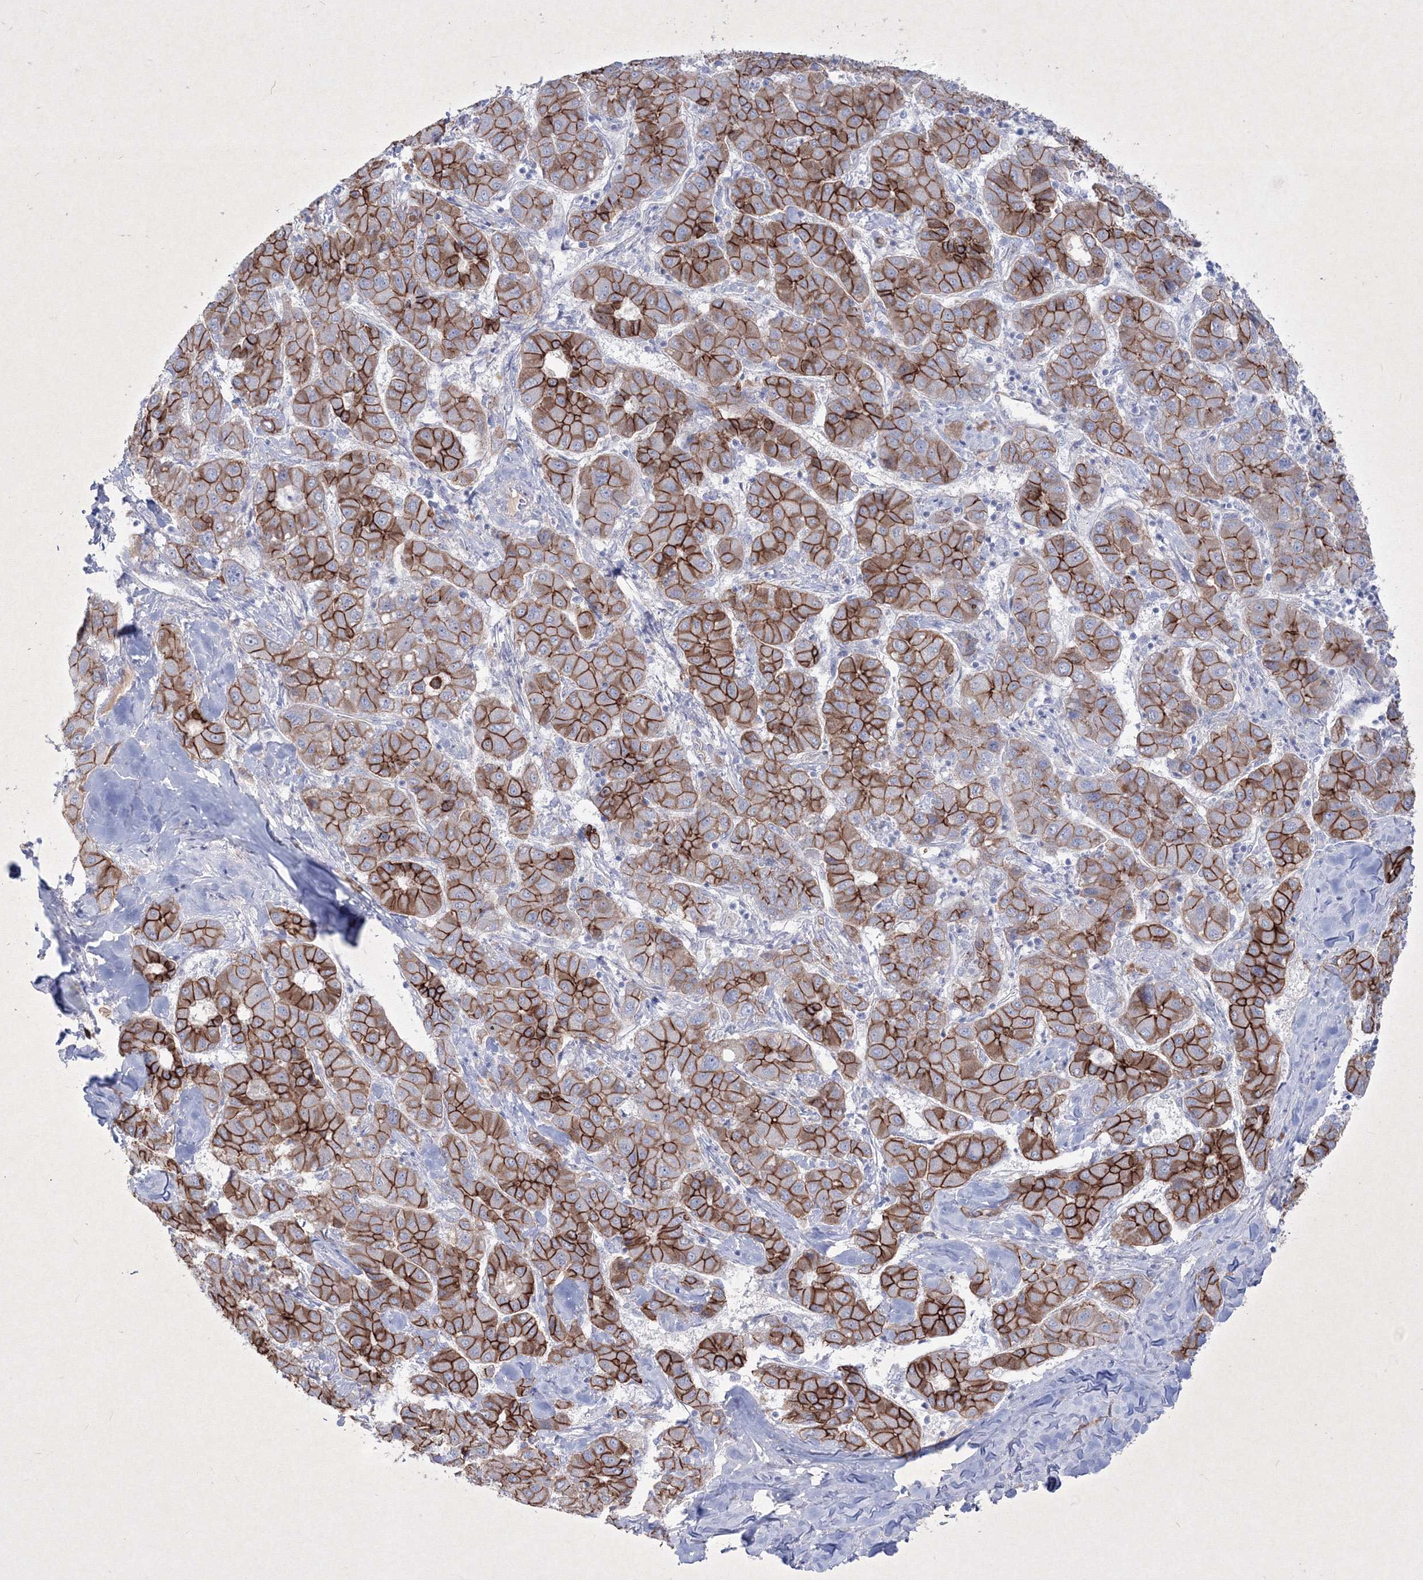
{"staining": {"intensity": "strong", "quantity": ">75%", "location": "cytoplasmic/membranous"}, "tissue": "liver cancer", "cell_type": "Tumor cells", "image_type": "cancer", "snomed": [{"axis": "morphology", "description": "Carcinoma, Hepatocellular, NOS"}, {"axis": "topography", "description": "Liver"}], "caption": "A micrograph showing strong cytoplasmic/membranous staining in approximately >75% of tumor cells in liver cancer (hepatocellular carcinoma), as visualized by brown immunohistochemical staining.", "gene": "TMEM139", "patient": {"sex": "male", "age": 65}}